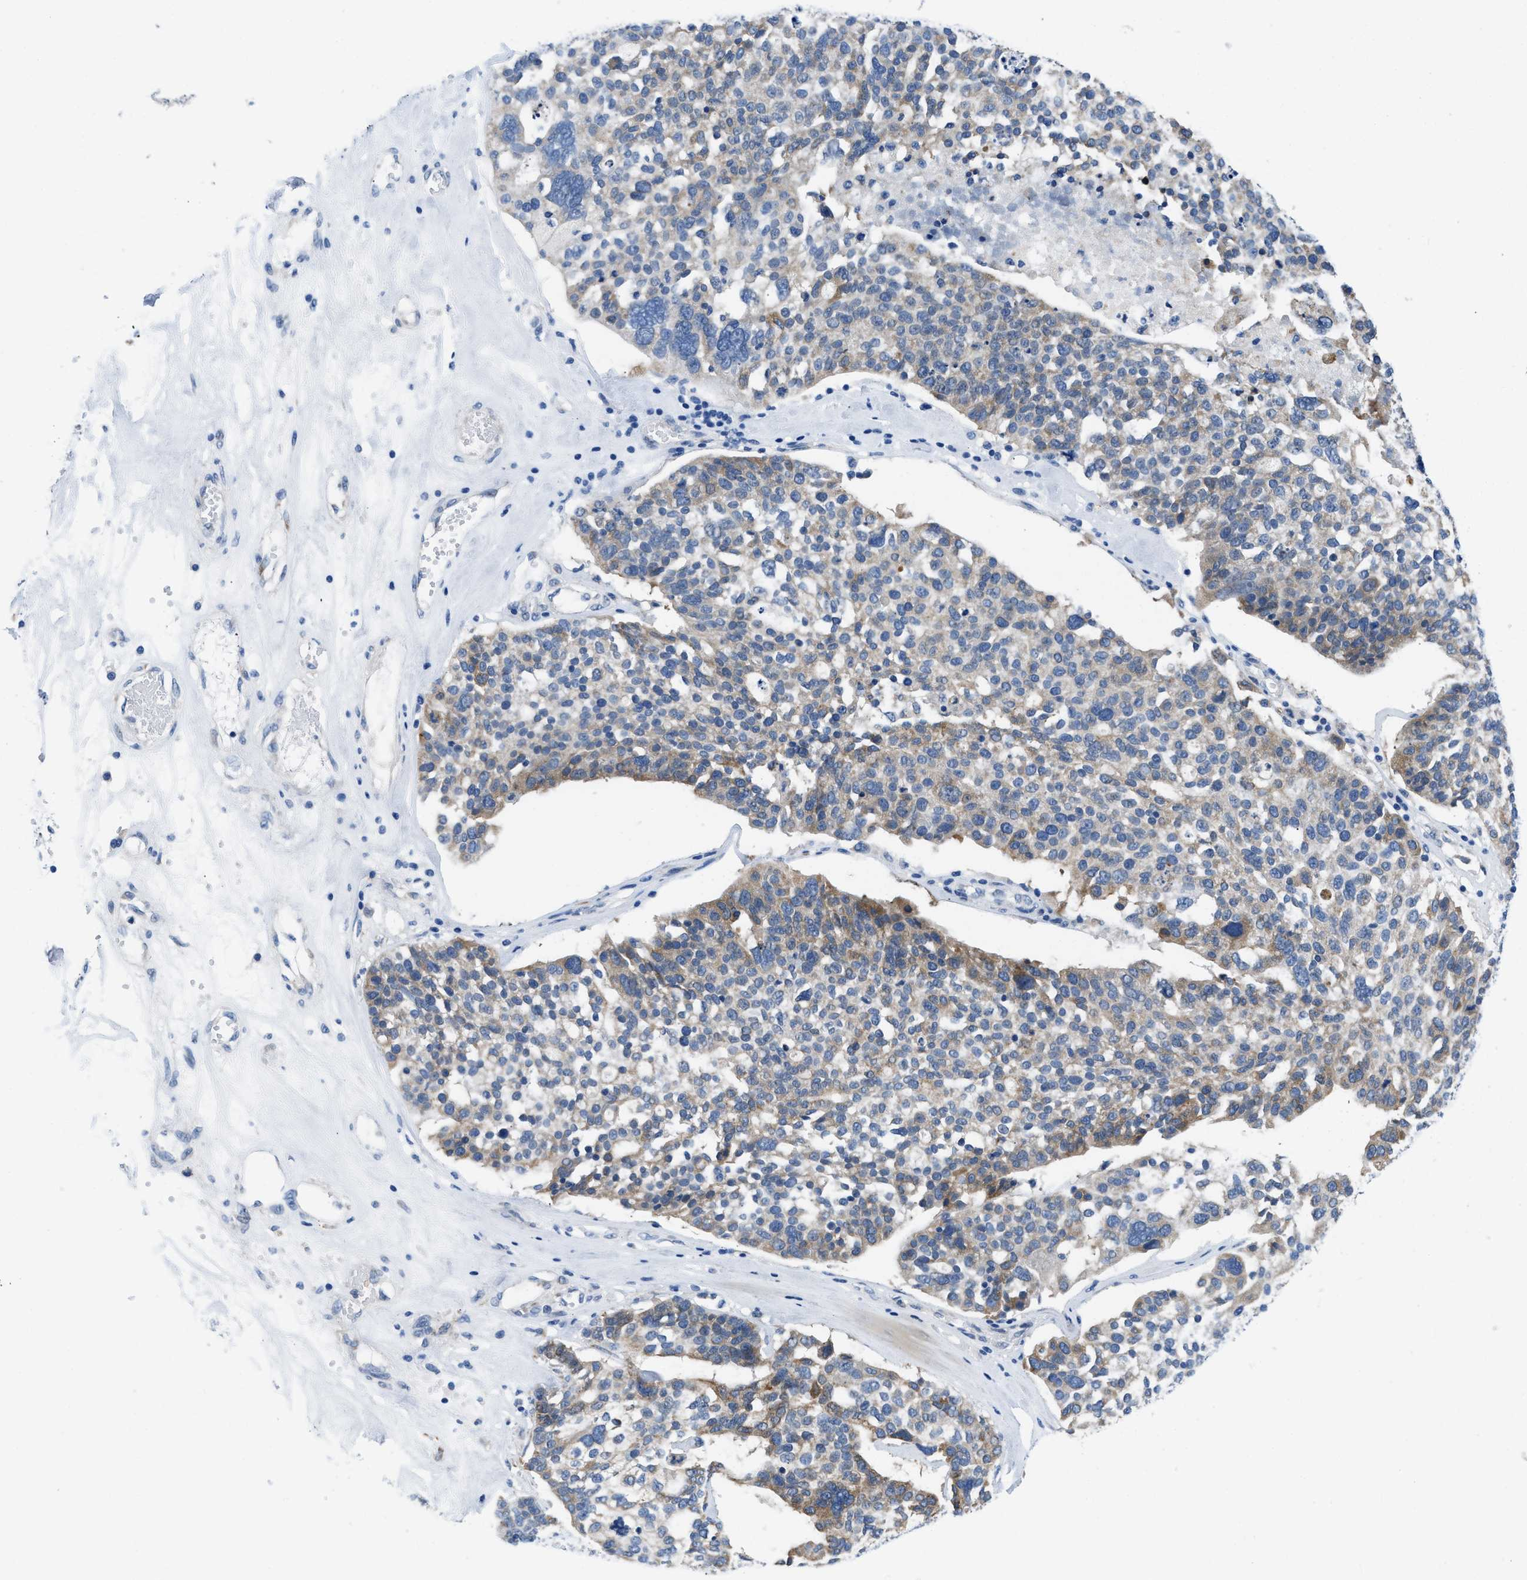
{"staining": {"intensity": "weak", "quantity": "25%-75%", "location": "cytoplasmic/membranous"}, "tissue": "ovarian cancer", "cell_type": "Tumor cells", "image_type": "cancer", "snomed": [{"axis": "morphology", "description": "Cystadenocarcinoma, serous, NOS"}, {"axis": "topography", "description": "Ovary"}], "caption": "Brown immunohistochemical staining in human ovarian cancer demonstrates weak cytoplasmic/membranous positivity in about 25%-75% of tumor cells. (DAB IHC with brightfield microscopy, high magnification).", "gene": "BNC2", "patient": {"sex": "female", "age": 59}}